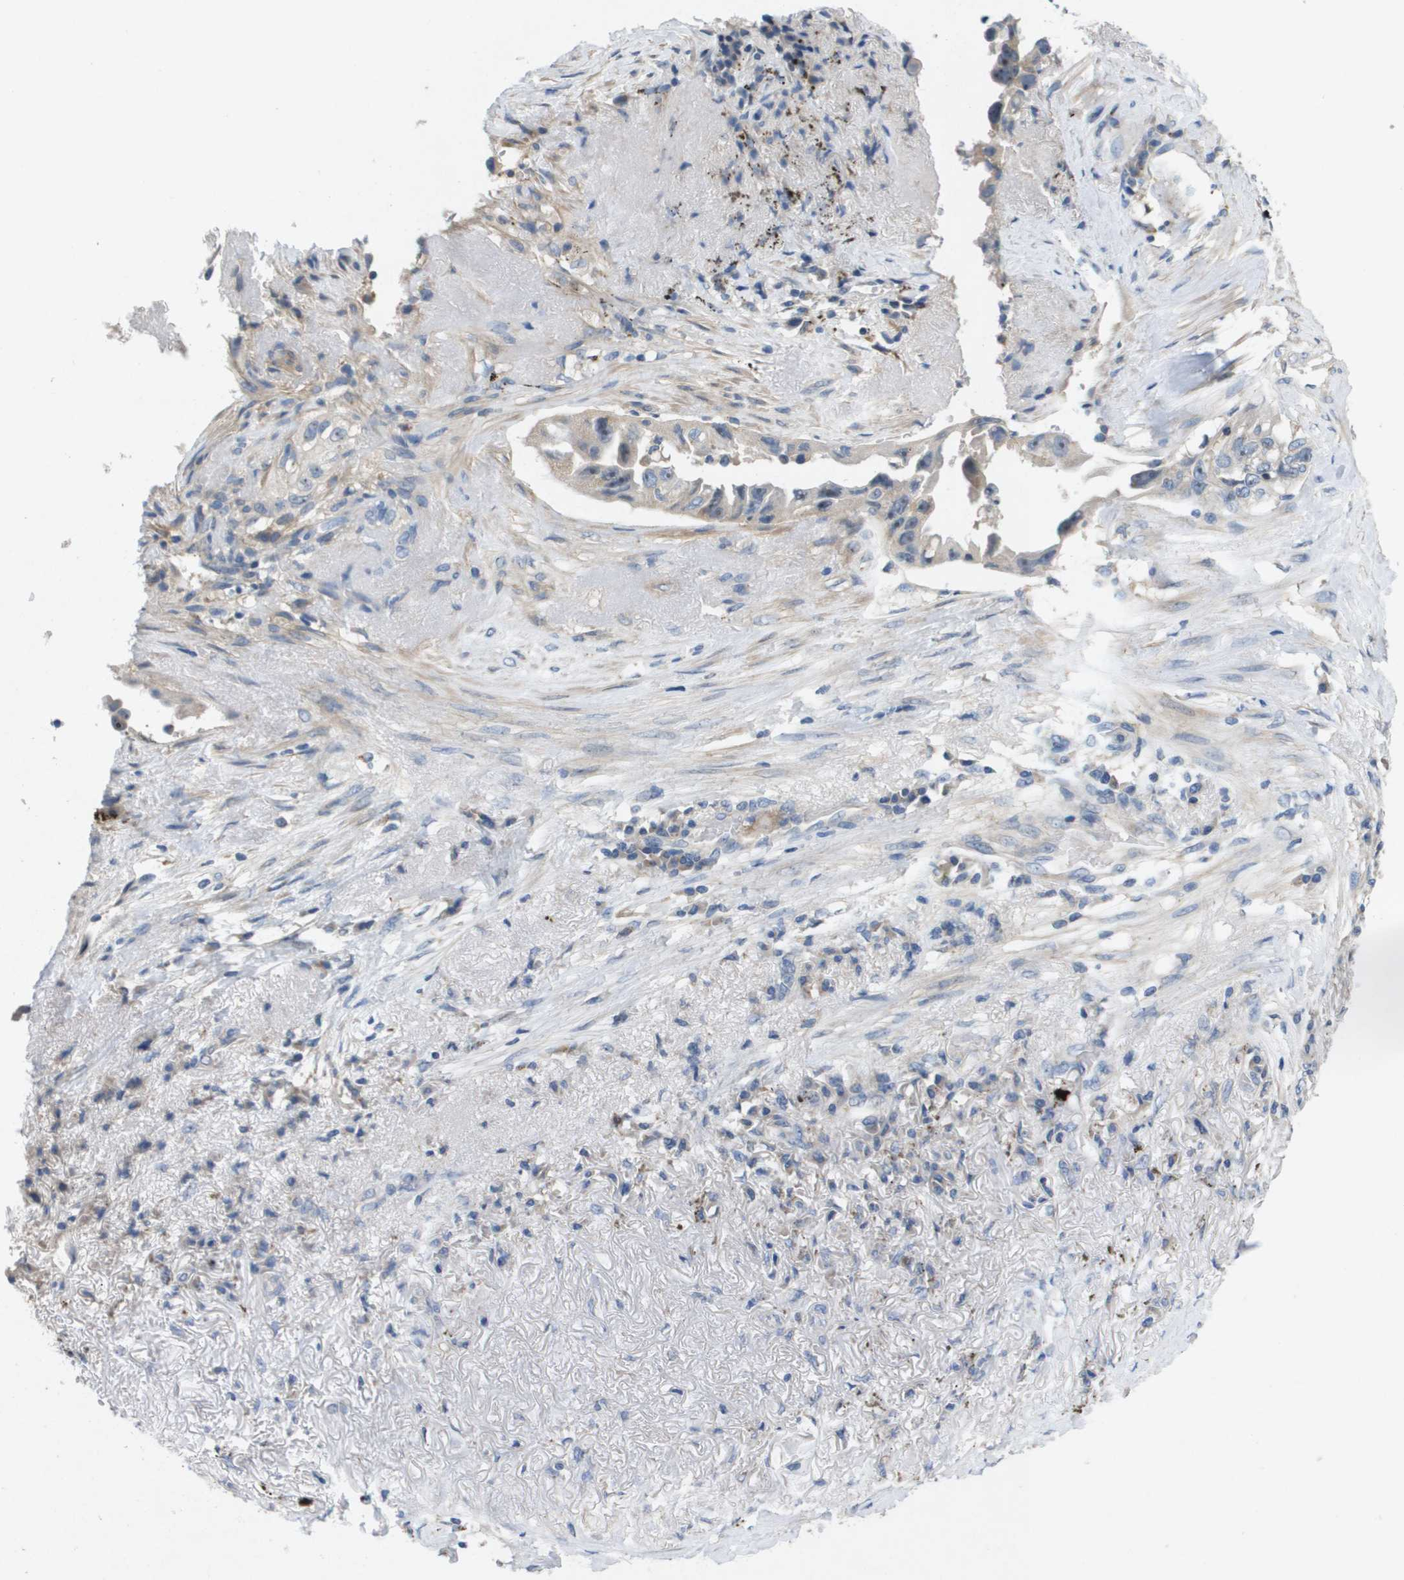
{"staining": {"intensity": "weak", "quantity": "<25%", "location": "cytoplasmic/membranous"}, "tissue": "lung cancer", "cell_type": "Tumor cells", "image_type": "cancer", "snomed": [{"axis": "morphology", "description": "Adenocarcinoma, NOS"}, {"axis": "topography", "description": "Lung"}], "caption": "High power microscopy micrograph of an immunohistochemistry (IHC) histopathology image of lung cancer (adenocarcinoma), revealing no significant positivity in tumor cells.", "gene": "B3GNT5", "patient": {"sex": "female", "age": 51}}